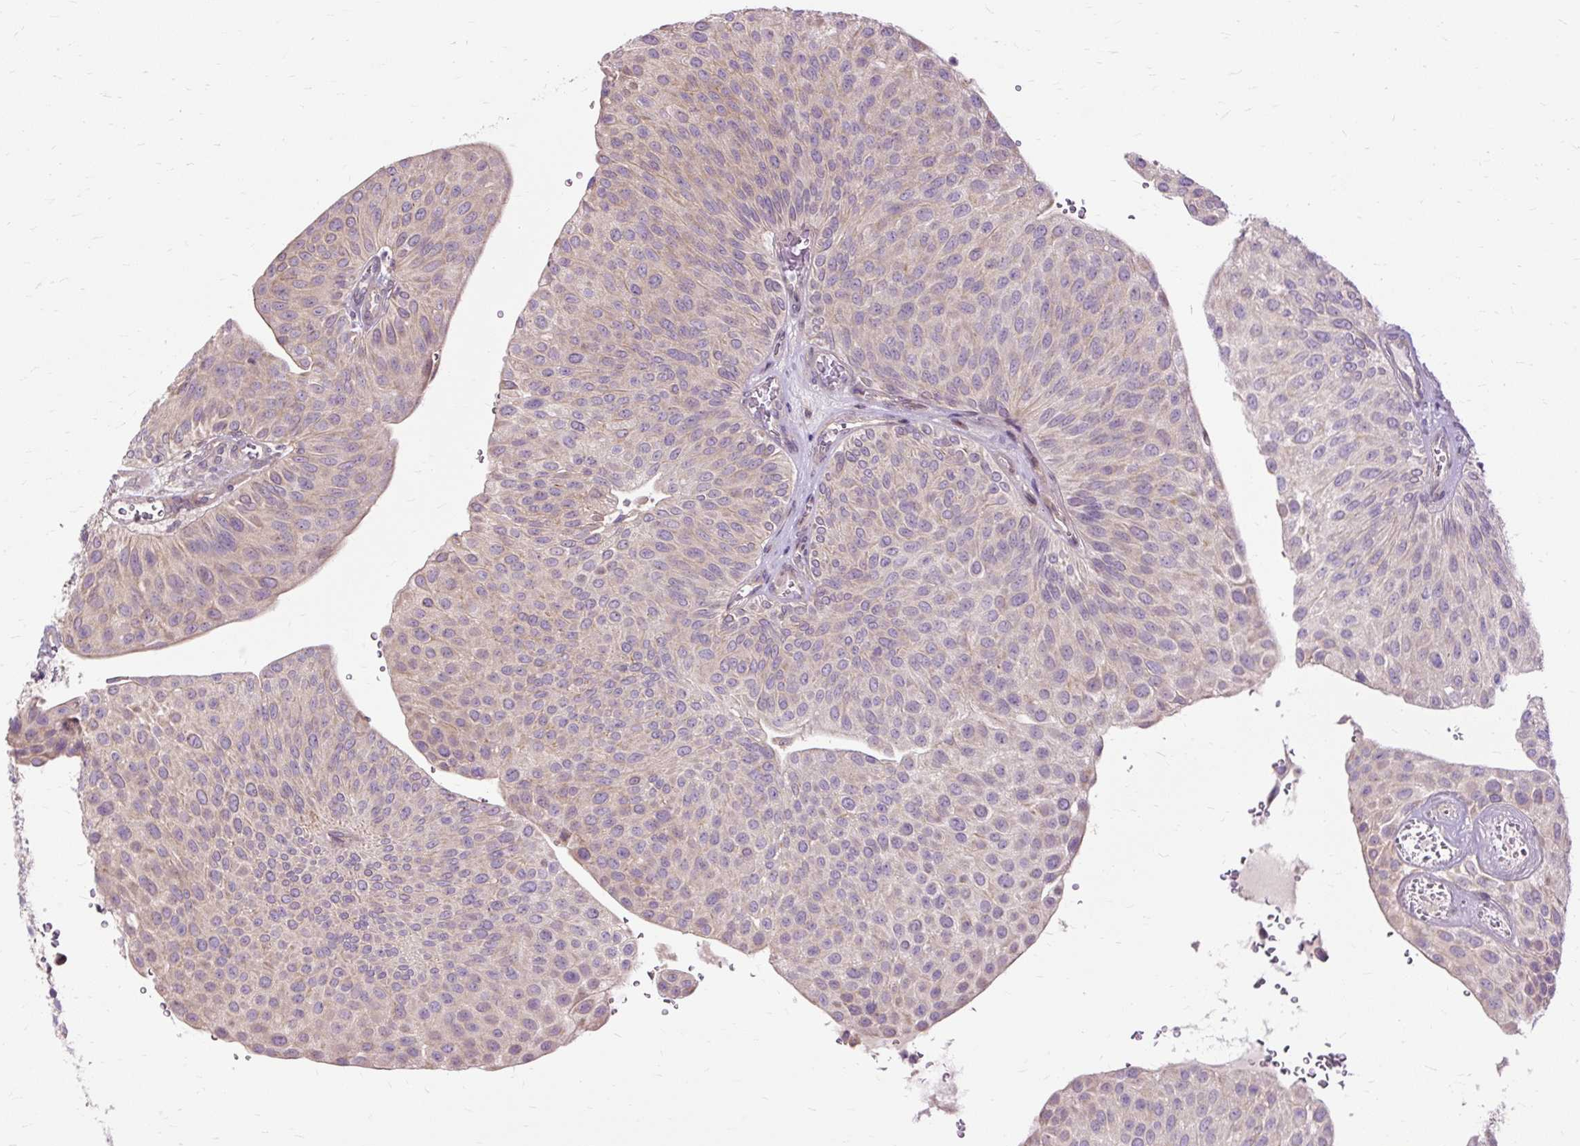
{"staining": {"intensity": "weak", "quantity": "25%-75%", "location": "cytoplasmic/membranous"}, "tissue": "urothelial cancer", "cell_type": "Tumor cells", "image_type": "cancer", "snomed": [{"axis": "morphology", "description": "Urothelial carcinoma, NOS"}, {"axis": "topography", "description": "Urinary bladder"}], "caption": "Protein staining reveals weak cytoplasmic/membranous staining in approximately 25%-75% of tumor cells in urothelial cancer. (brown staining indicates protein expression, while blue staining denotes nuclei).", "gene": "TSPAN8", "patient": {"sex": "male", "age": 67}}